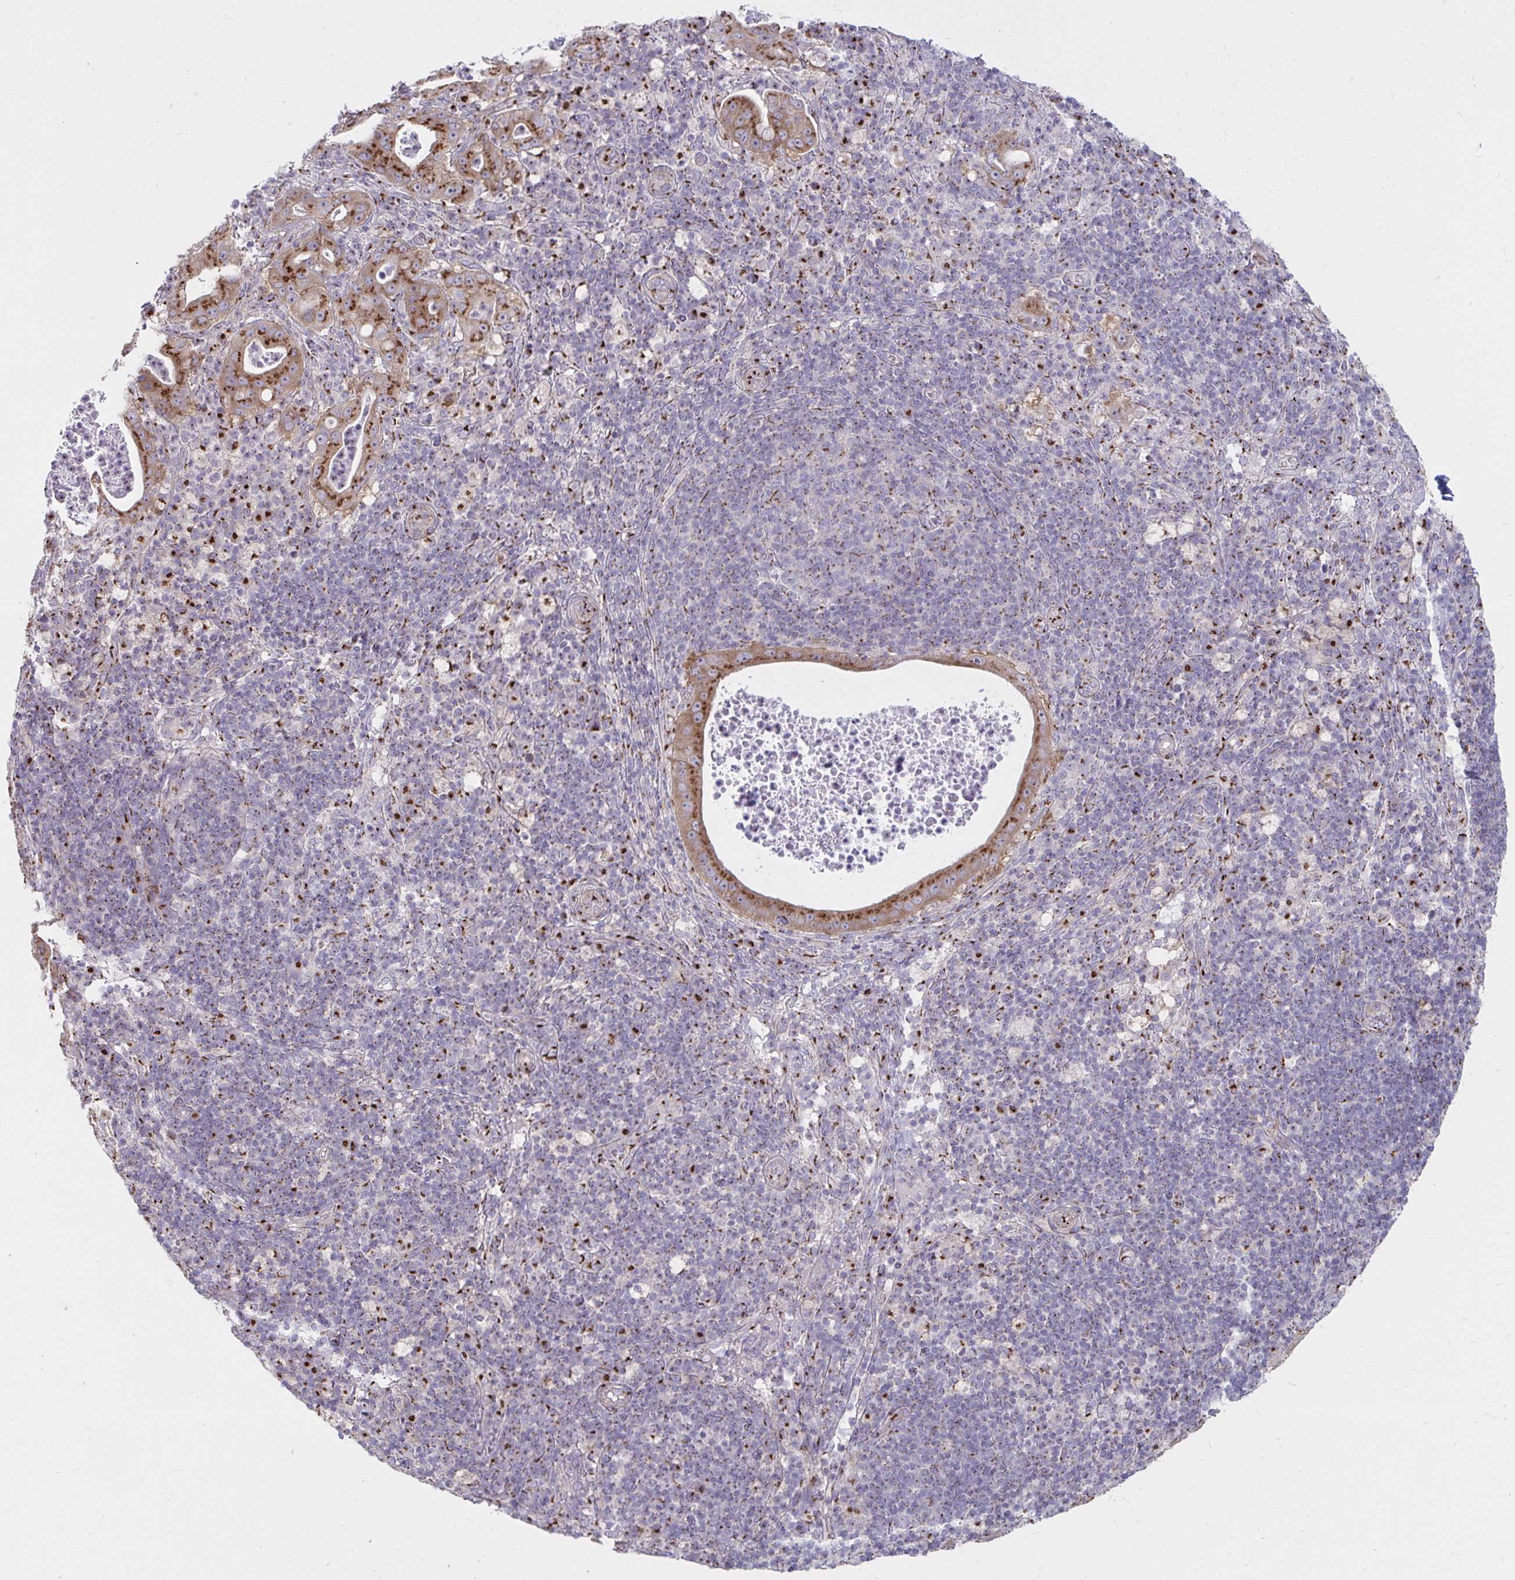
{"staining": {"intensity": "strong", "quantity": ">75%", "location": "cytoplasmic/membranous"}, "tissue": "pancreatic cancer", "cell_type": "Tumor cells", "image_type": "cancer", "snomed": [{"axis": "morphology", "description": "Adenocarcinoma, NOS"}, {"axis": "topography", "description": "Pancreas"}], "caption": "Human pancreatic cancer stained with a protein marker demonstrates strong staining in tumor cells.", "gene": "RAB6B", "patient": {"sex": "male", "age": 71}}